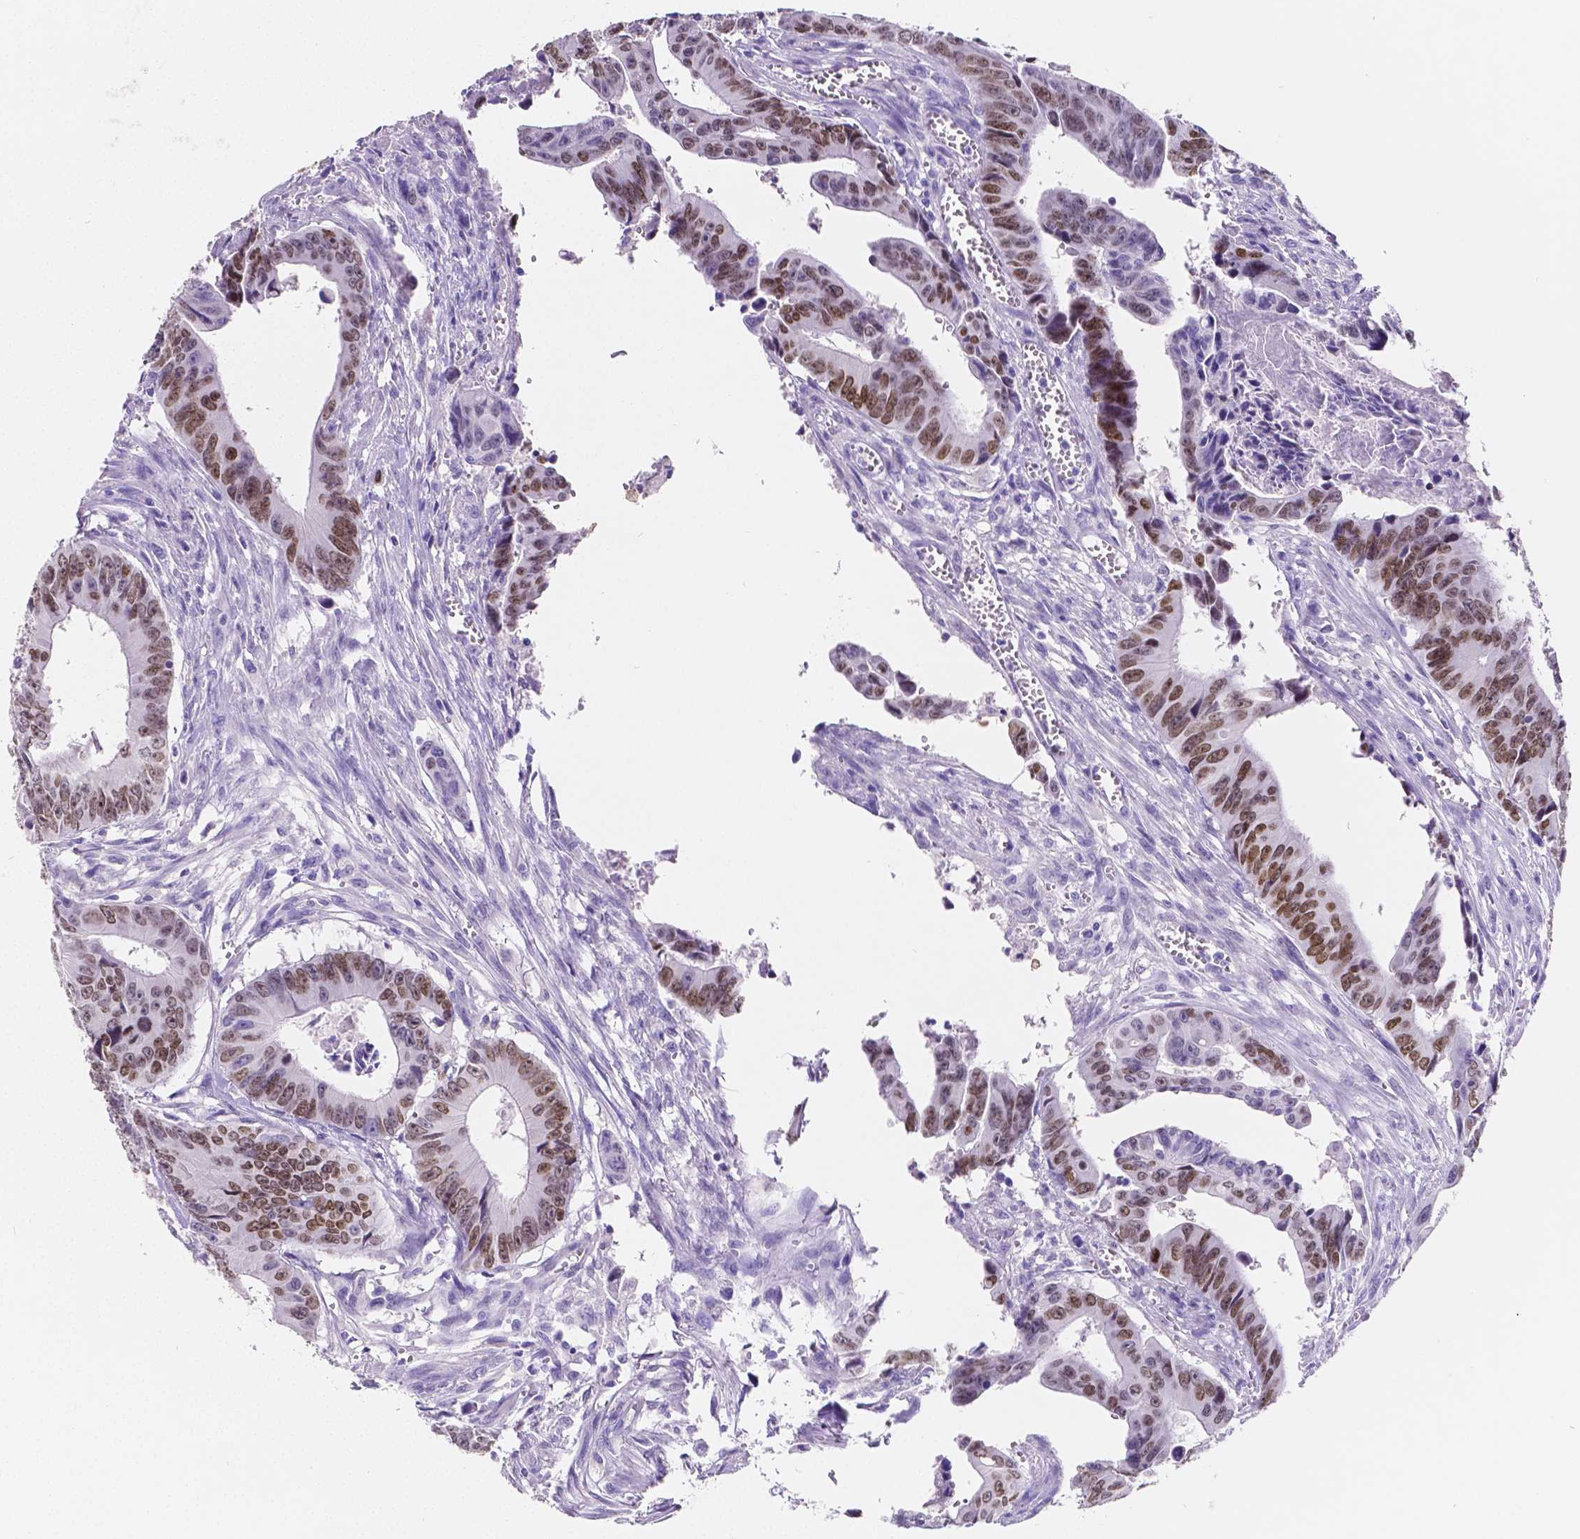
{"staining": {"intensity": "moderate", "quantity": ">75%", "location": "nuclear"}, "tissue": "colorectal cancer", "cell_type": "Tumor cells", "image_type": "cancer", "snomed": [{"axis": "morphology", "description": "Adenocarcinoma, NOS"}, {"axis": "topography", "description": "Colon"}], "caption": "The photomicrograph exhibits immunohistochemical staining of adenocarcinoma (colorectal). There is moderate nuclear staining is seen in approximately >75% of tumor cells.", "gene": "SATB2", "patient": {"sex": "female", "age": 87}}